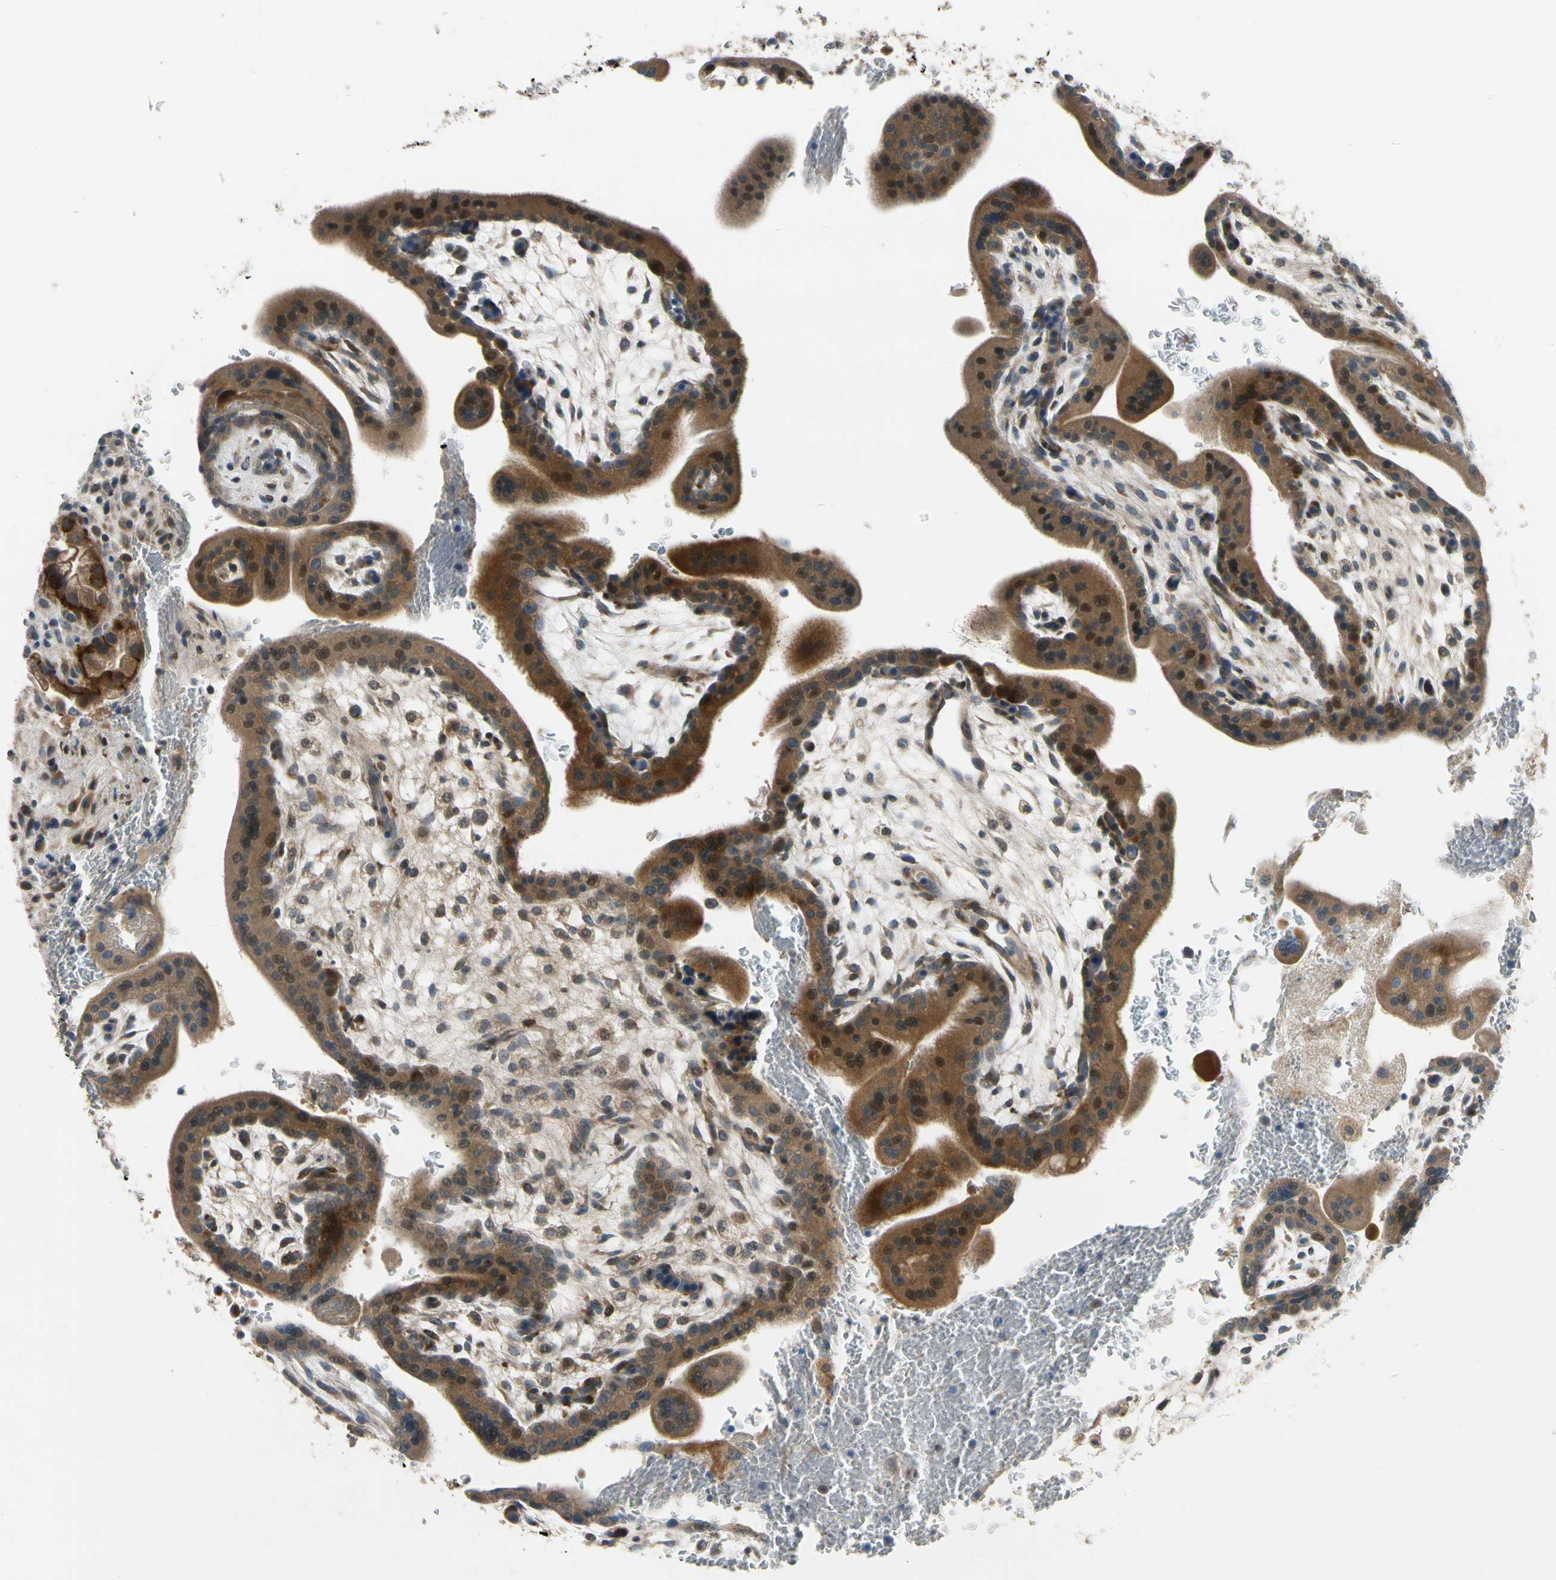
{"staining": {"intensity": "strong", "quantity": ">75%", "location": "cytoplasmic/membranous"}, "tissue": "placenta", "cell_type": "Decidual cells", "image_type": "normal", "snomed": [{"axis": "morphology", "description": "Normal tissue, NOS"}, {"axis": "topography", "description": "Placenta"}], "caption": "Immunohistochemistry (IHC) image of benign placenta stained for a protein (brown), which shows high levels of strong cytoplasmic/membranous staining in approximately >75% of decidual cells.", "gene": "MST1R", "patient": {"sex": "female", "age": 35}}